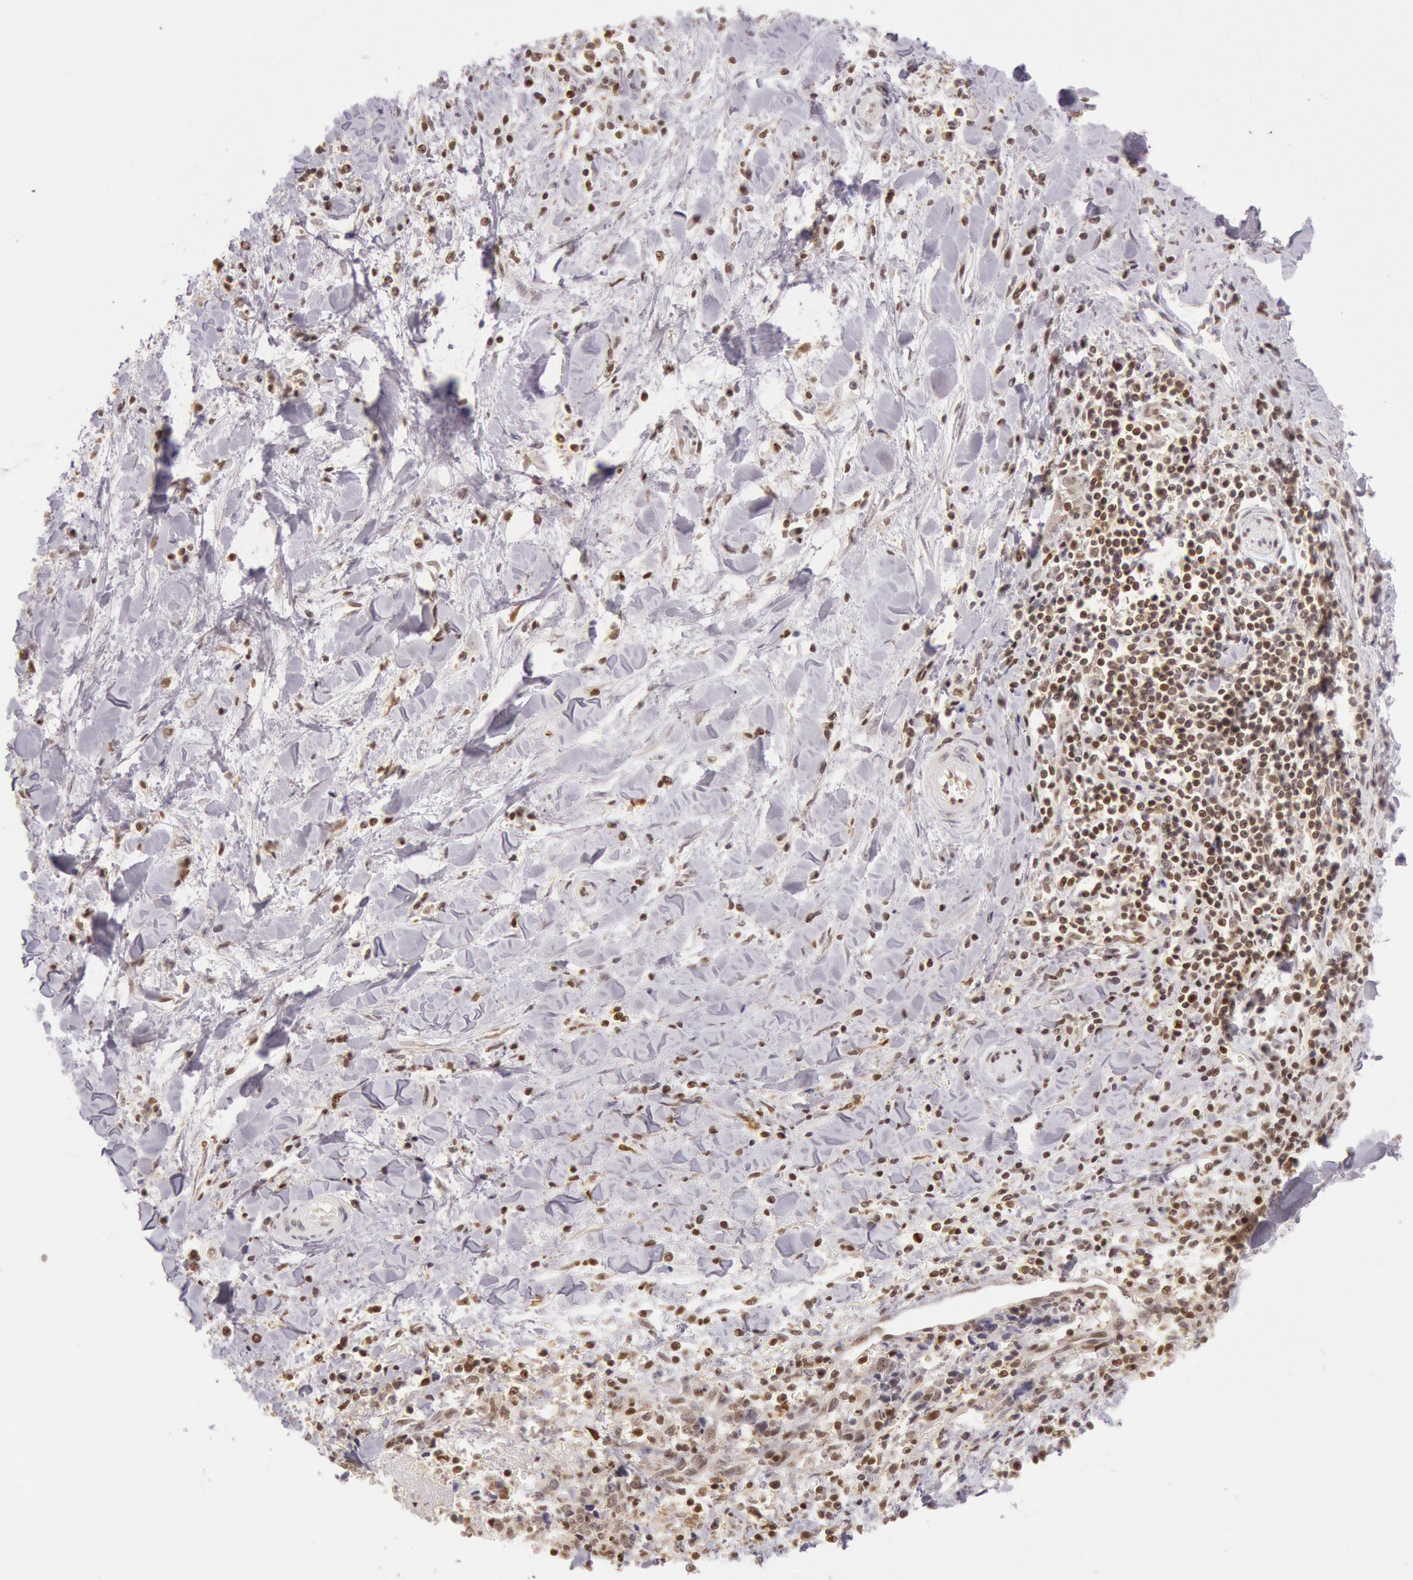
{"staining": {"intensity": "moderate", "quantity": "25%-75%", "location": "nuclear"}, "tissue": "liver cancer", "cell_type": "Tumor cells", "image_type": "cancer", "snomed": [{"axis": "morphology", "description": "Cholangiocarcinoma"}, {"axis": "topography", "description": "Liver"}], "caption": "Liver cholangiocarcinoma stained with DAB immunohistochemistry (IHC) exhibits medium levels of moderate nuclear positivity in approximately 25%-75% of tumor cells.", "gene": "ESS2", "patient": {"sex": "male", "age": 57}}